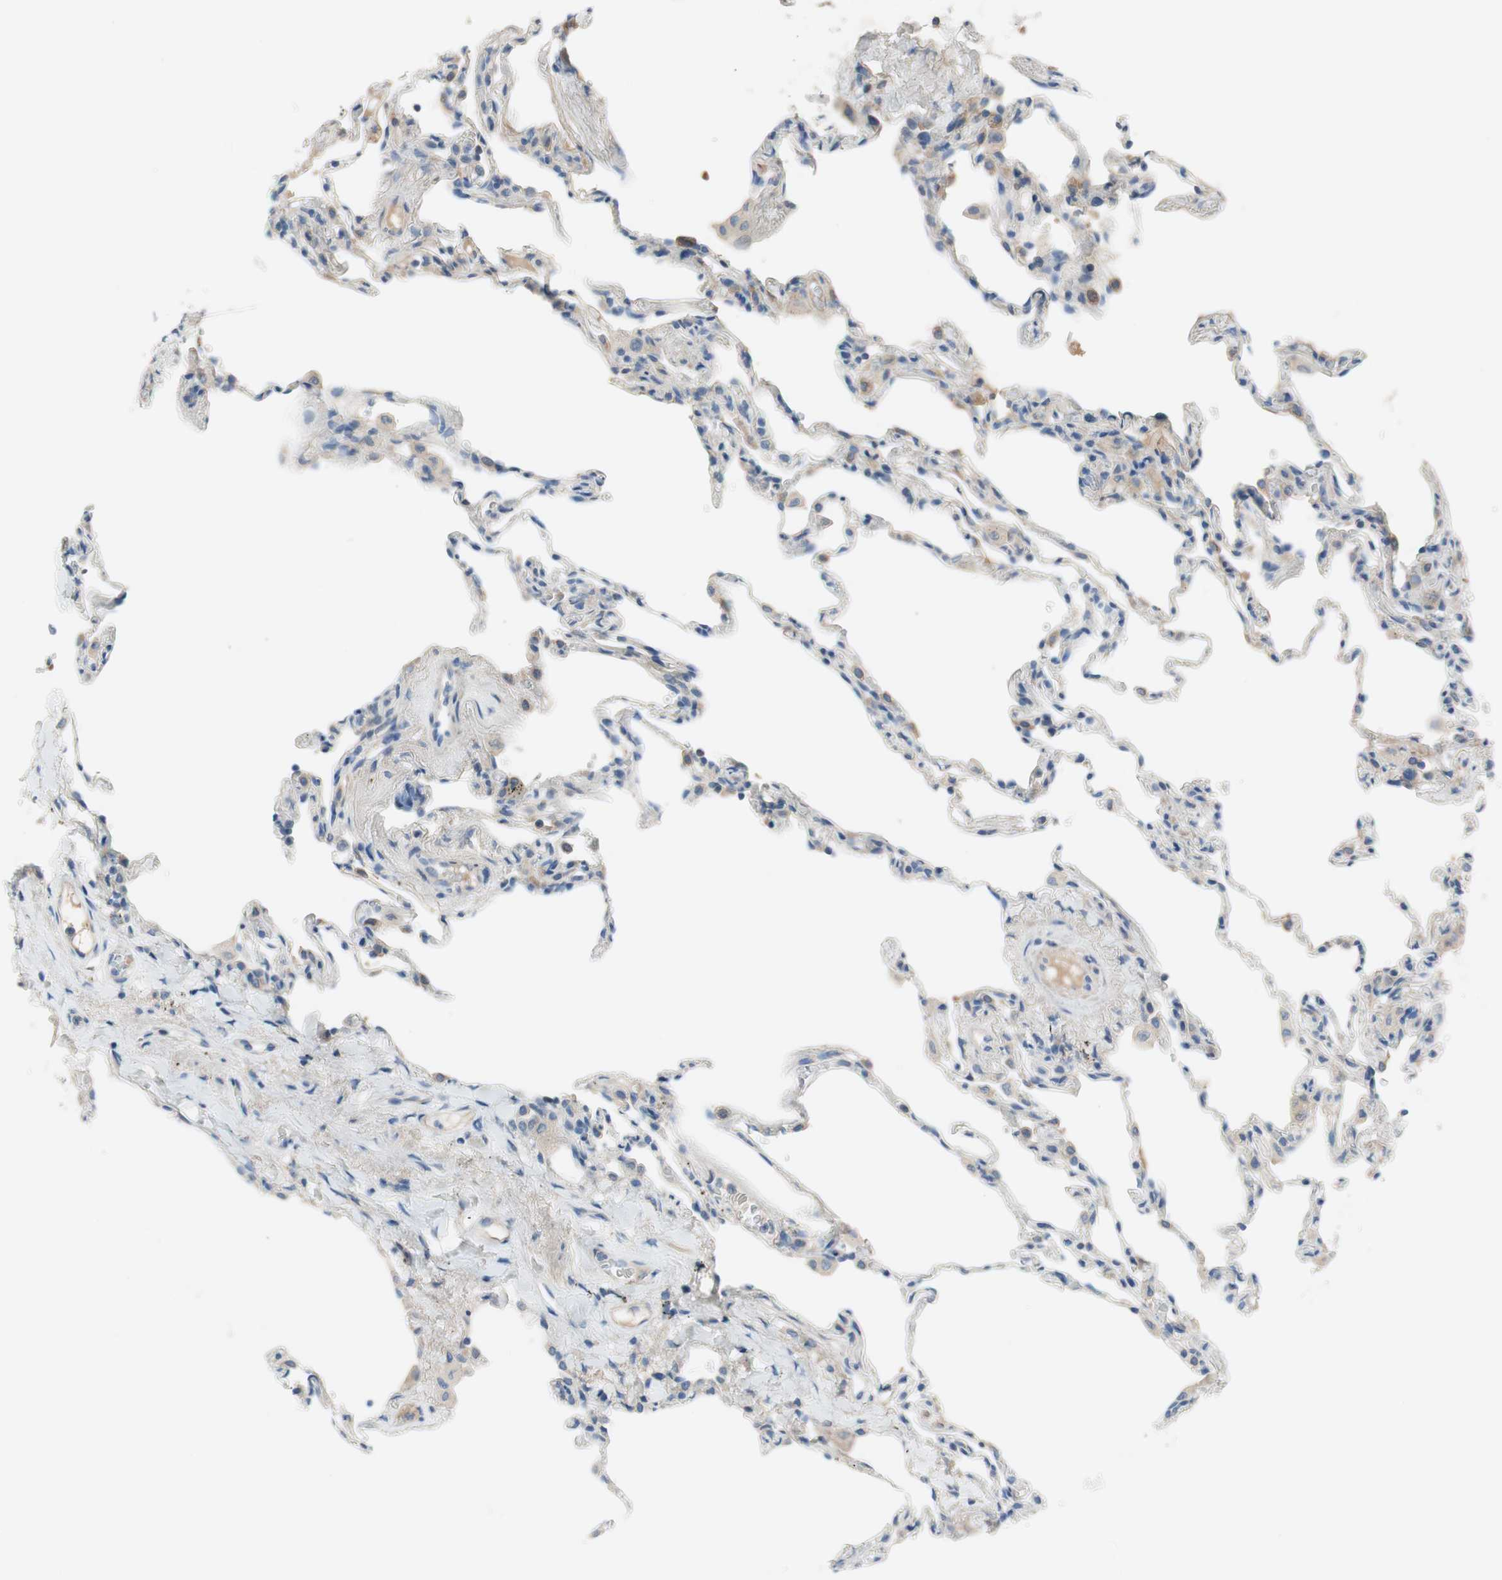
{"staining": {"intensity": "negative", "quantity": "none", "location": "none"}, "tissue": "lung", "cell_type": "Alveolar cells", "image_type": "normal", "snomed": [{"axis": "morphology", "description": "Normal tissue, NOS"}, {"axis": "topography", "description": "Lung"}], "caption": "Alveolar cells show no significant protein expression in normal lung. (Stains: DAB (3,3'-diaminobenzidine) immunohistochemistry with hematoxylin counter stain, Microscopy: brightfield microscopy at high magnification).", "gene": "FDFT1", "patient": {"sex": "male", "age": 59}}